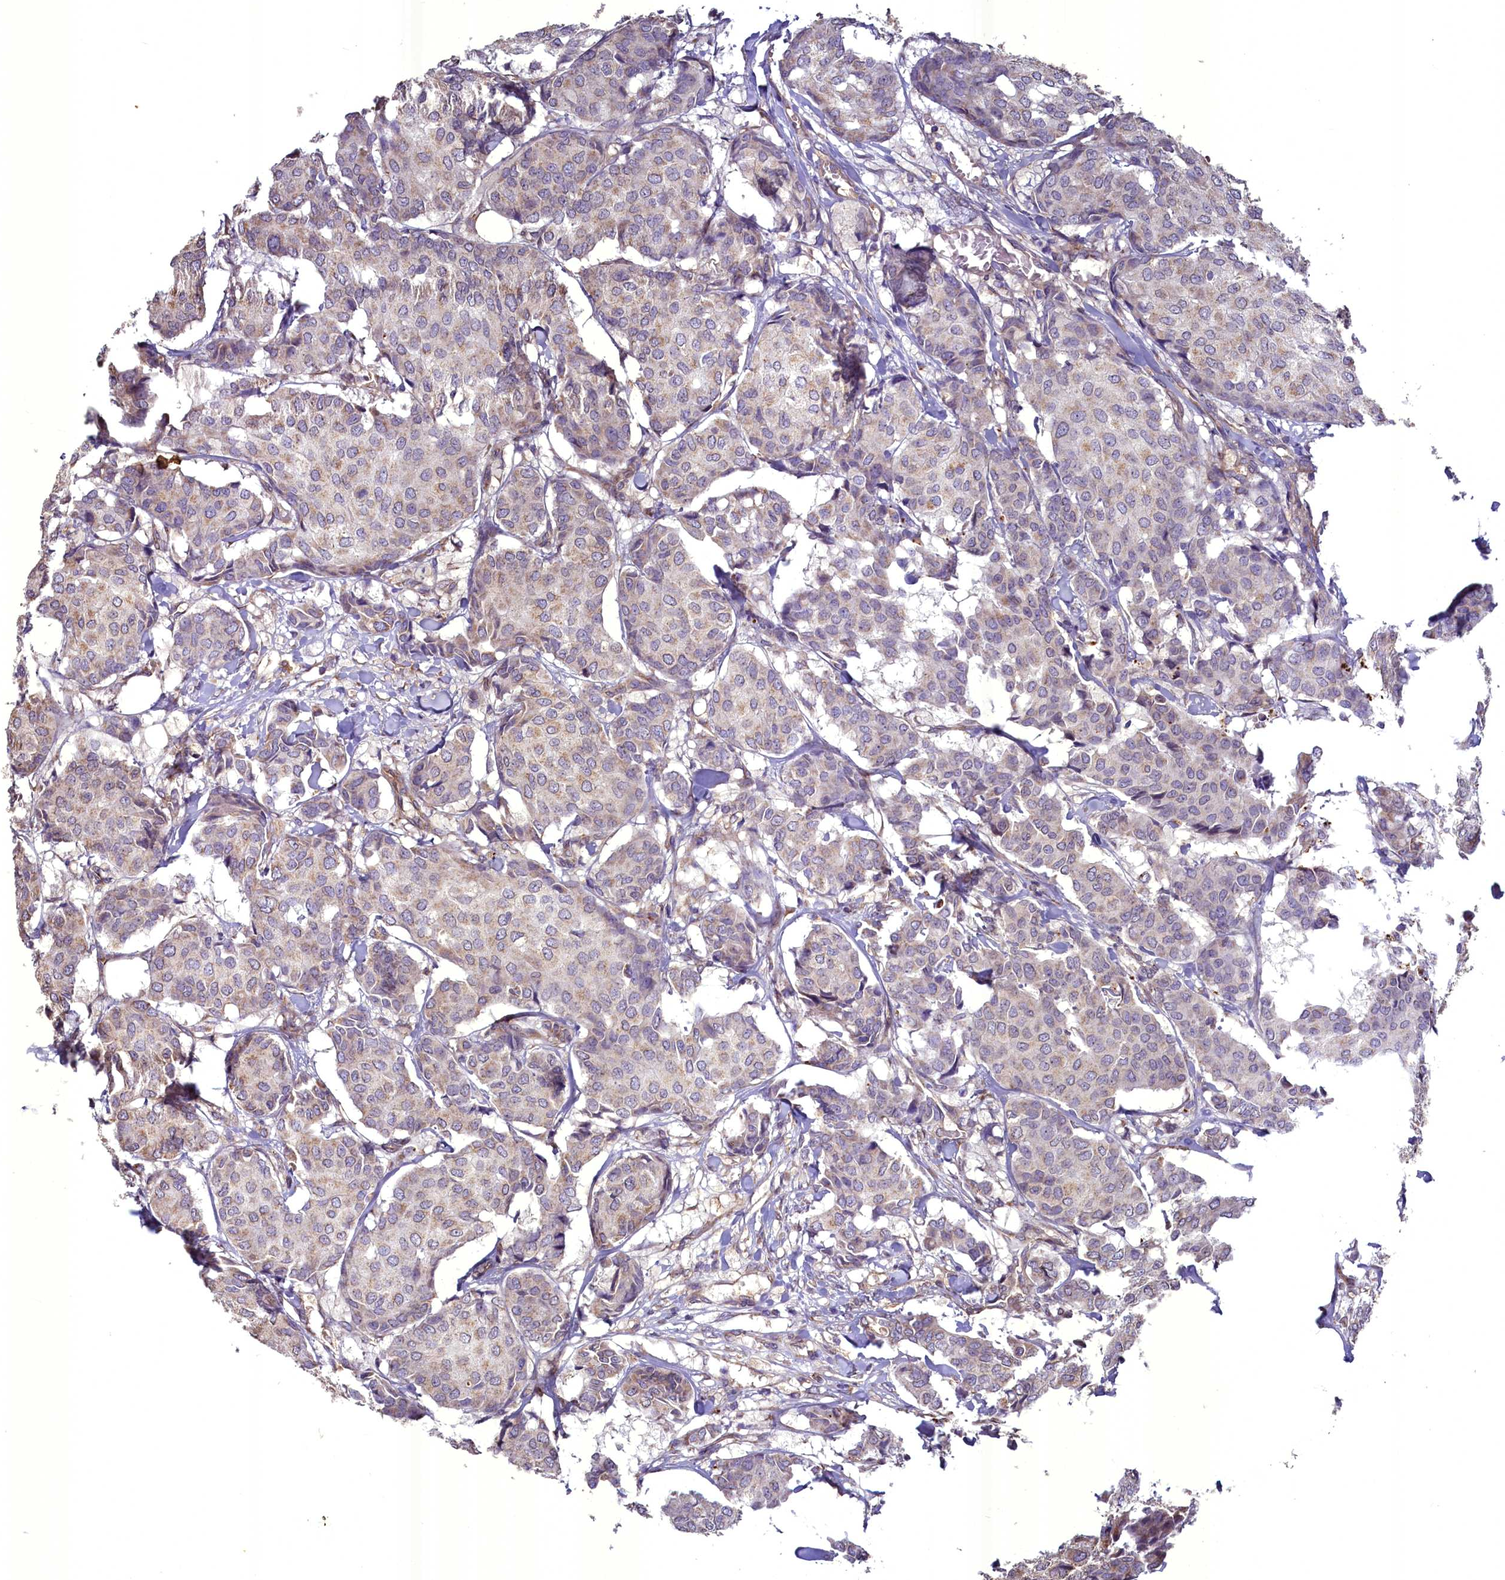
{"staining": {"intensity": "weak", "quantity": "25%-75%", "location": "cytoplasmic/membranous"}, "tissue": "breast cancer", "cell_type": "Tumor cells", "image_type": "cancer", "snomed": [{"axis": "morphology", "description": "Duct carcinoma"}, {"axis": "topography", "description": "Breast"}], "caption": "Immunohistochemistry (IHC) histopathology image of human breast cancer stained for a protein (brown), which demonstrates low levels of weak cytoplasmic/membranous expression in about 25%-75% of tumor cells.", "gene": "ACAD8", "patient": {"sex": "female", "age": 75}}